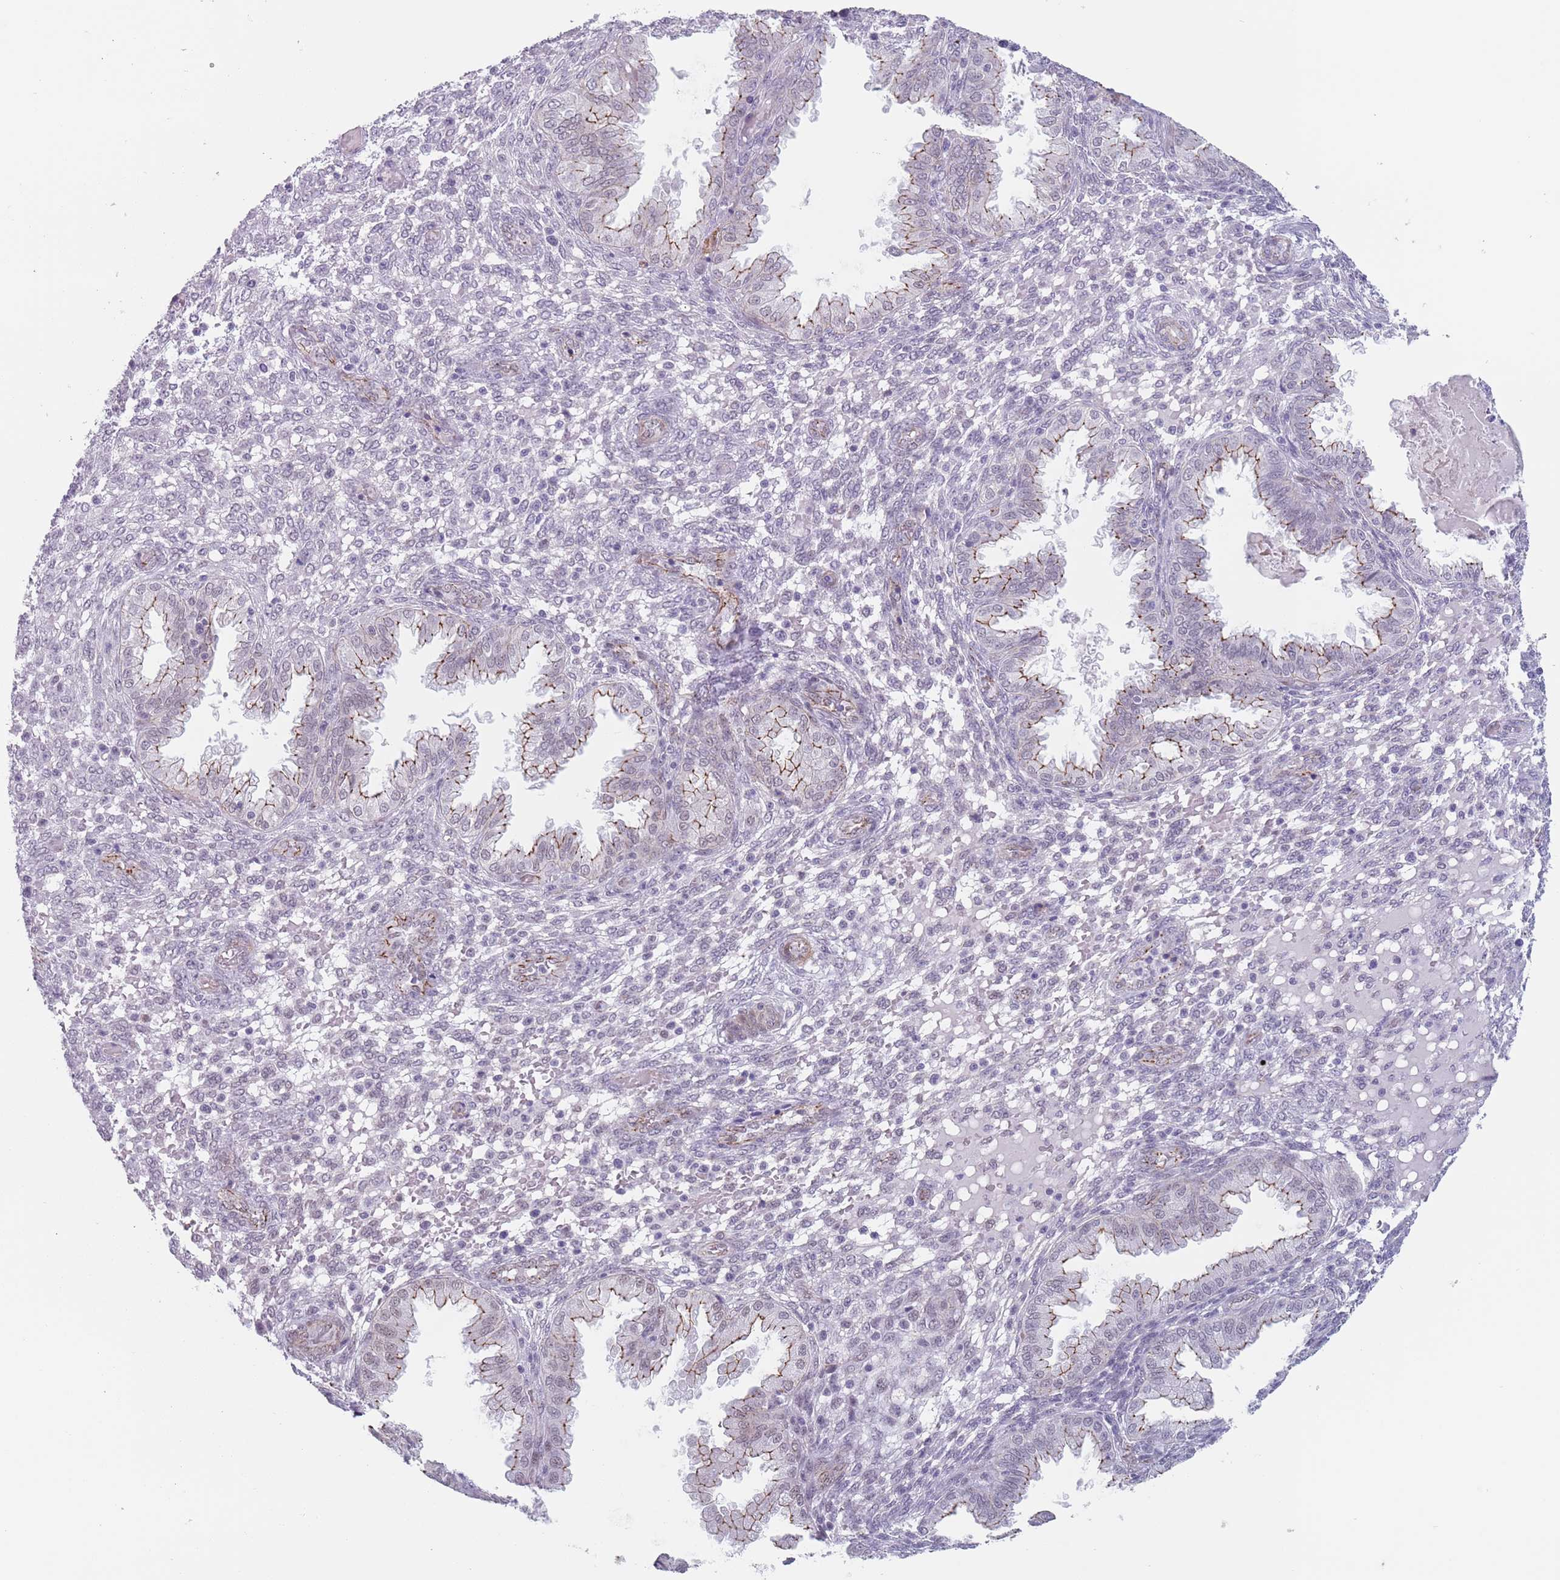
{"staining": {"intensity": "negative", "quantity": "none", "location": "none"}, "tissue": "endometrium", "cell_type": "Cells in endometrial stroma", "image_type": "normal", "snomed": [{"axis": "morphology", "description": "Normal tissue, NOS"}, {"axis": "topography", "description": "Endometrium"}], "caption": "Immunohistochemistry micrograph of benign endometrium stained for a protein (brown), which shows no staining in cells in endometrial stroma.", "gene": "OR5A2", "patient": {"sex": "female", "age": 33}}